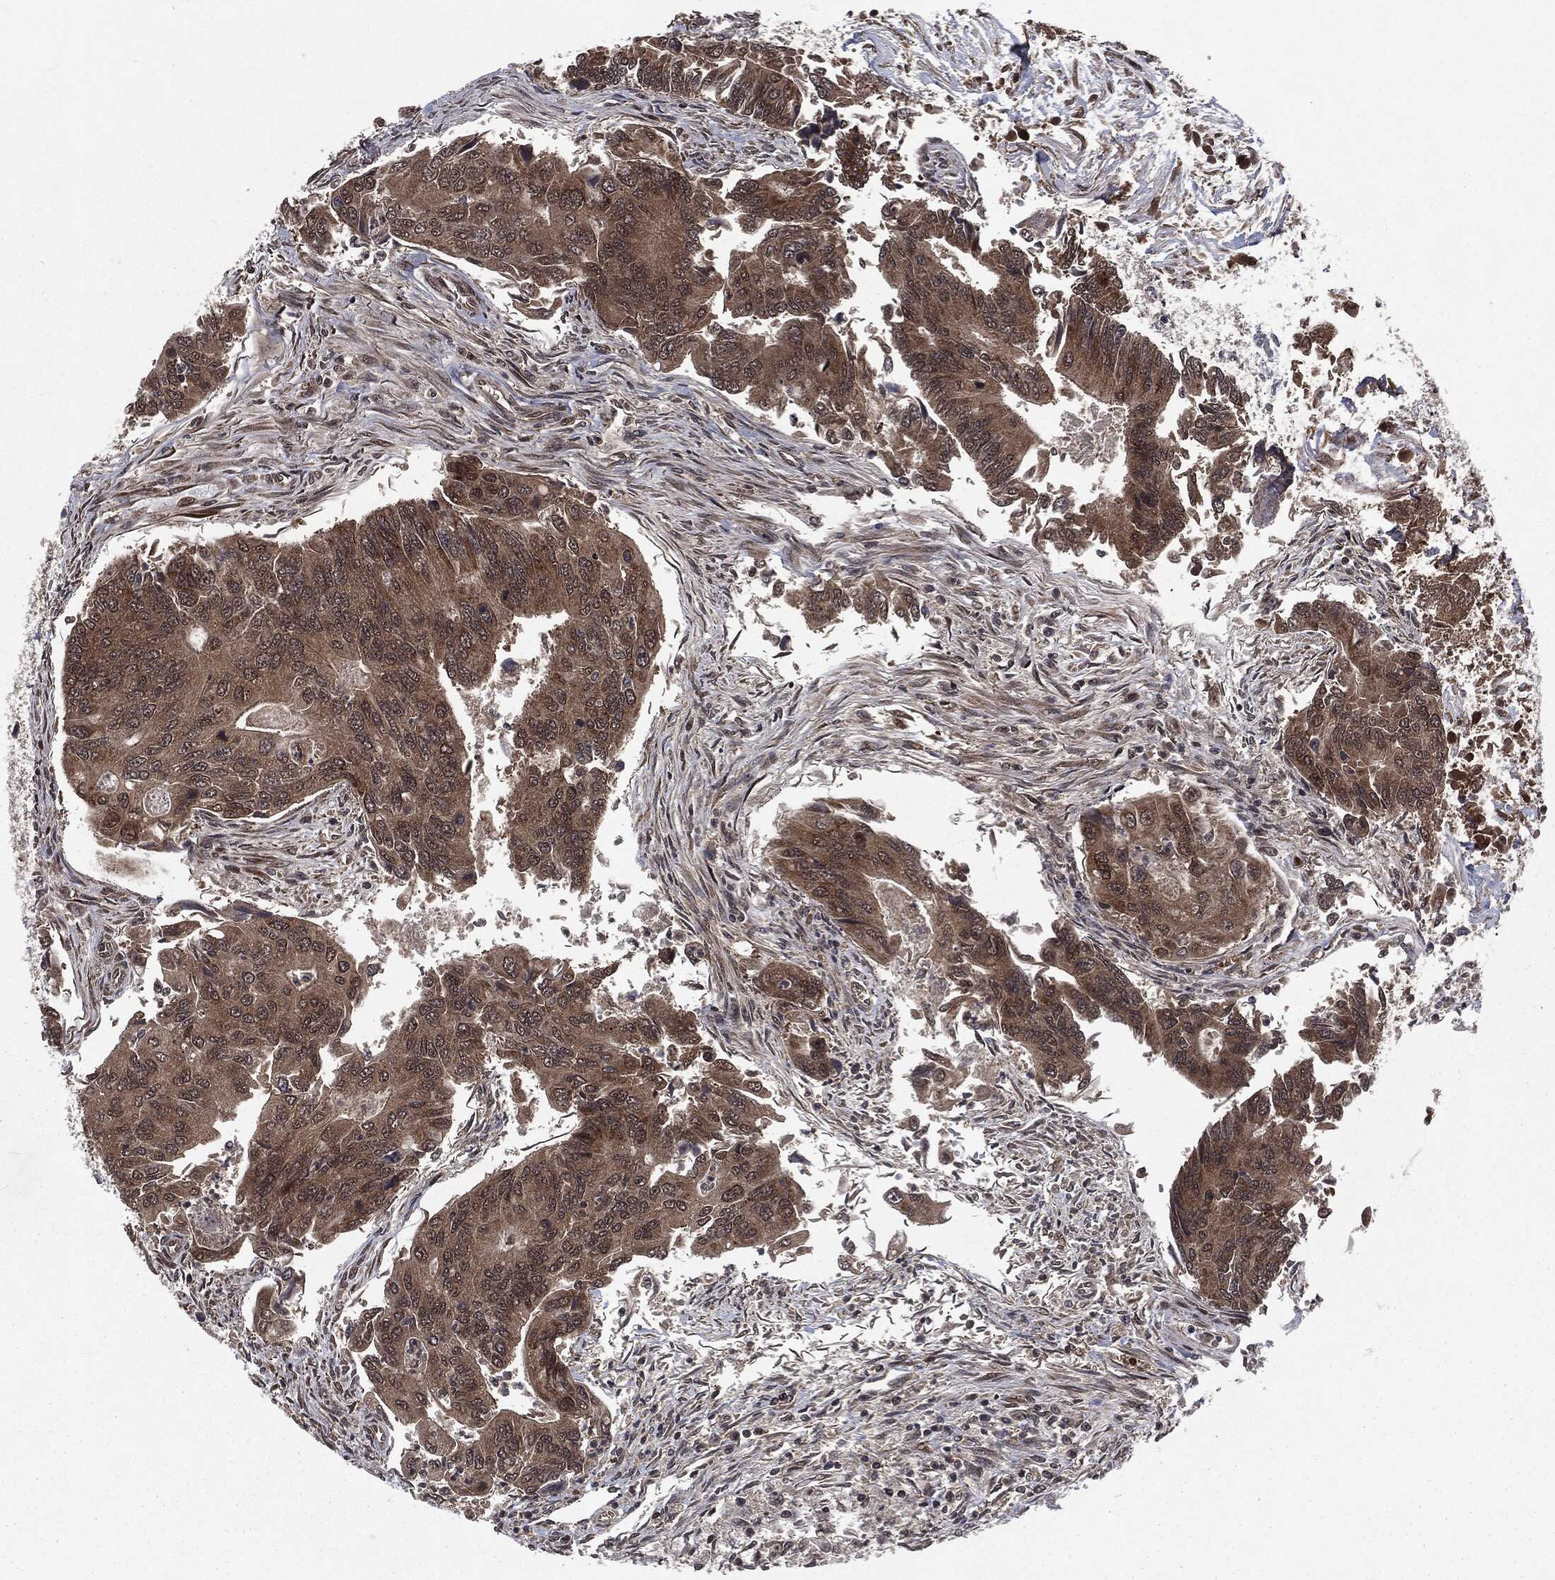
{"staining": {"intensity": "strong", "quantity": "25%-75%", "location": "cytoplasmic/membranous"}, "tissue": "colorectal cancer", "cell_type": "Tumor cells", "image_type": "cancer", "snomed": [{"axis": "morphology", "description": "Adenocarcinoma, NOS"}, {"axis": "topography", "description": "Colon"}], "caption": "This is a histology image of immunohistochemistry (IHC) staining of colorectal cancer, which shows strong staining in the cytoplasmic/membranous of tumor cells.", "gene": "STAU2", "patient": {"sex": "female", "age": 67}}